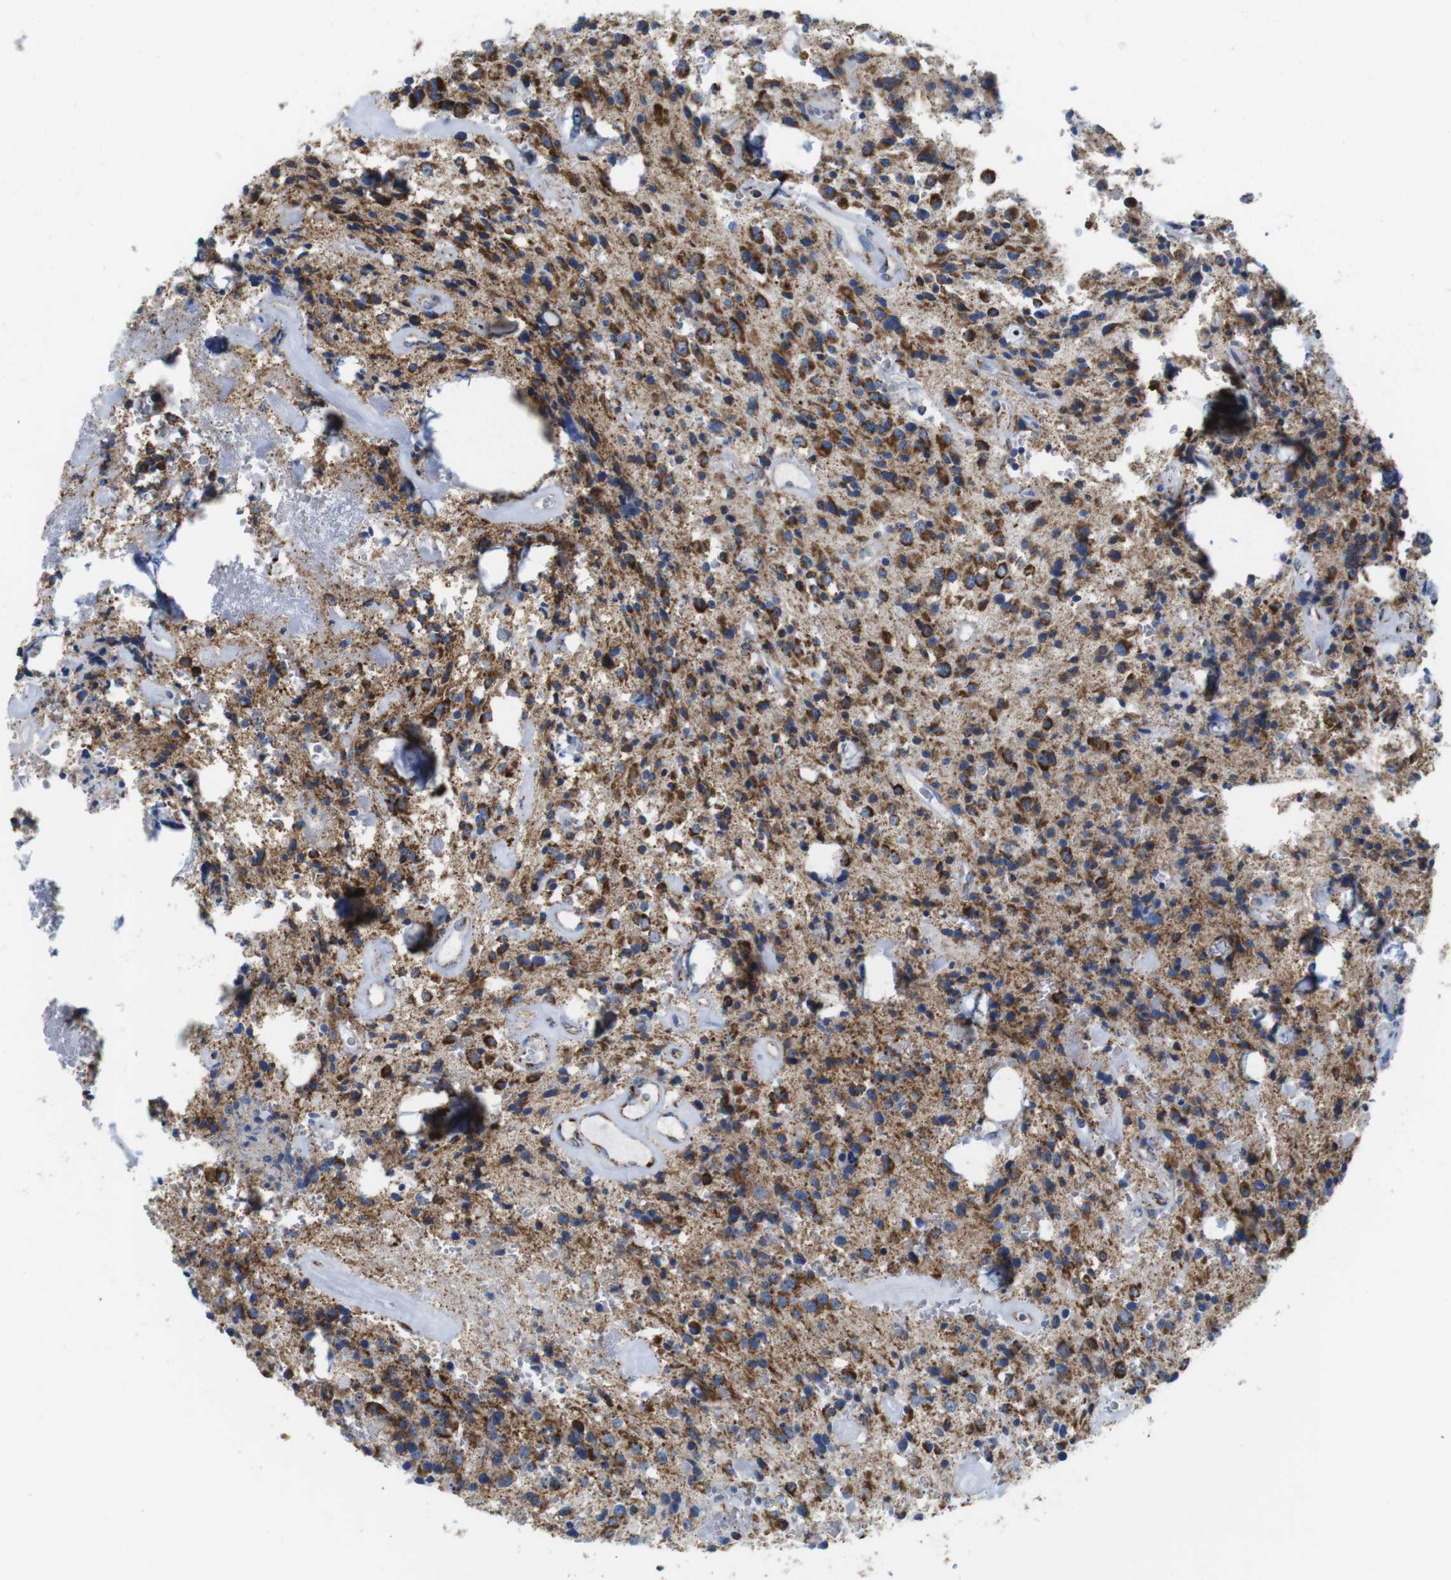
{"staining": {"intensity": "moderate", "quantity": ">75%", "location": "cytoplasmic/membranous"}, "tissue": "glioma", "cell_type": "Tumor cells", "image_type": "cancer", "snomed": [{"axis": "morphology", "description": "Glioma, malignant, Low grade"}, {"axis": "topography", "description": "Brain"}], "caption": "Immunohistochemical staining of human glioma reveals medium levels of moderate cytoplasmic/membranous protein positivity in approximately >75% of tumor cells.", "gene": "ATP5PO", "patient": {"sex": "male", "age": 58}}